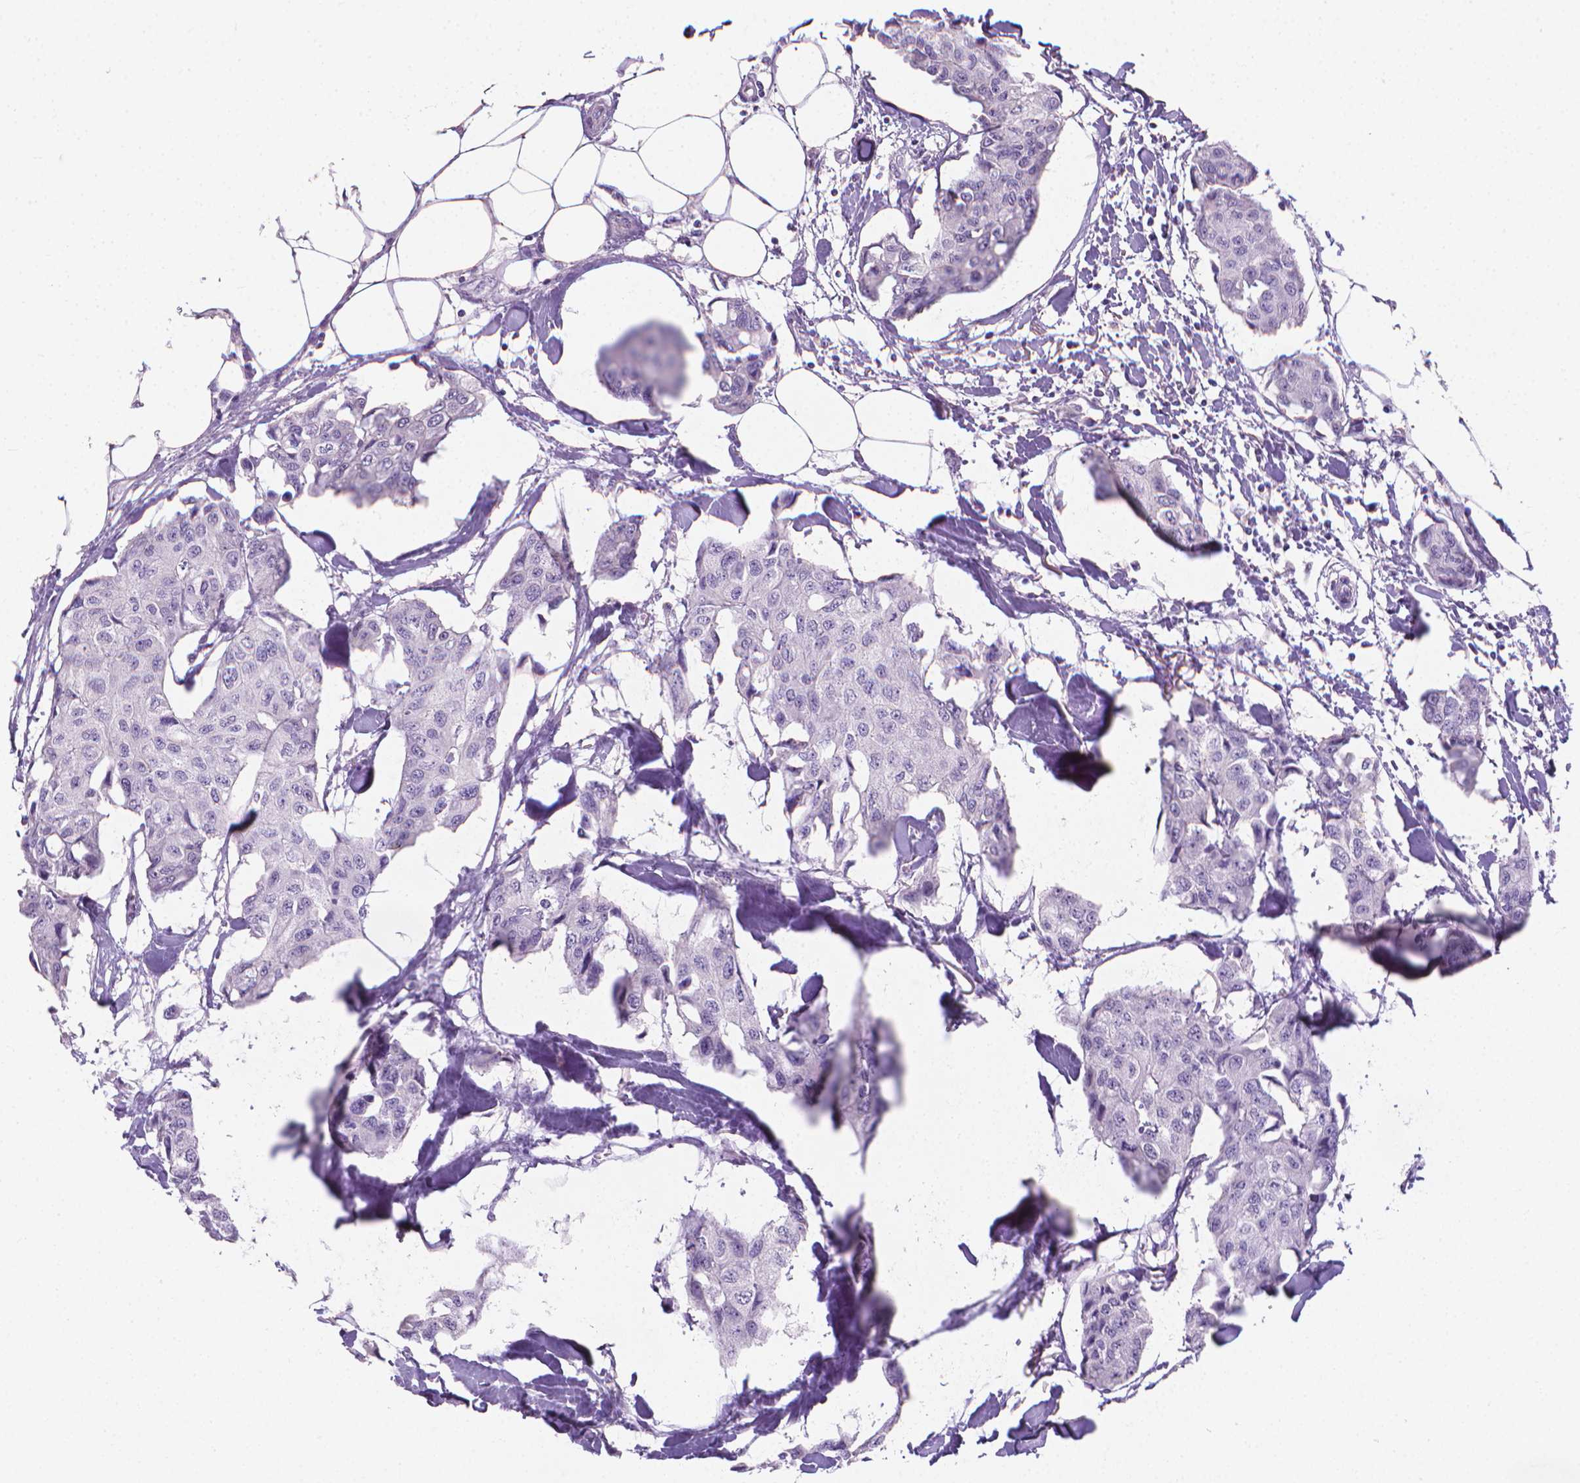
{"staining": {"intensity": "negative", "quantity": "none", "location": "none"}, "tissue": "breast cancer", "cell_type": "Tumor cells", "image_type": "cancer", "snomed": [{"axis": "morphology", "description": "Duct carcinoma"}, {"axis": "topography", "description": "Breast"}], "caption": "This is an immunohistochemistry (IHC) image of human breast cancer (invasive ductal carcinoma). There is no staining in tumor cells.", "gene": "XPNPEP2", "patient": {"sex": "female", "age": 80}}